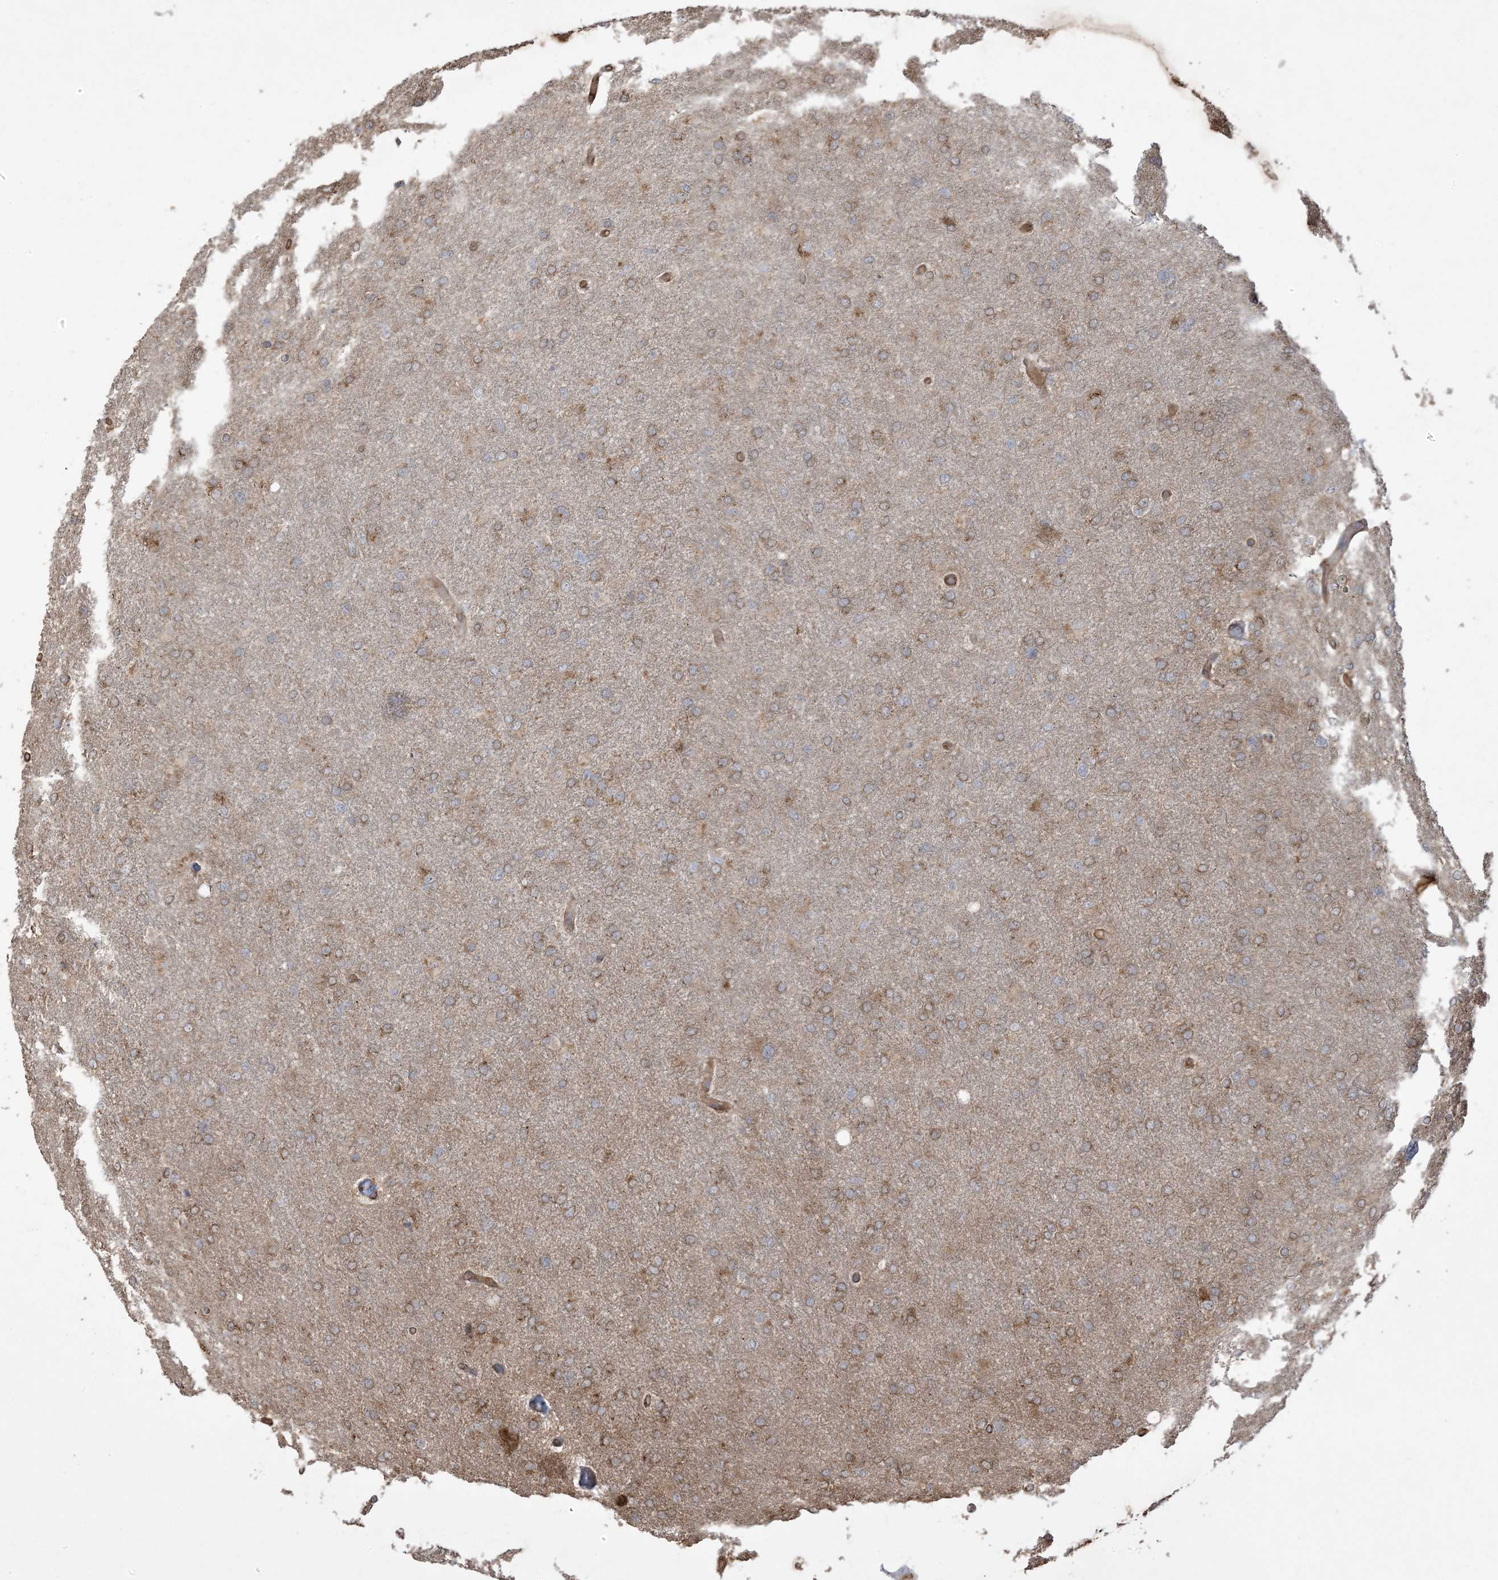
{"staining": {"intensity": "moderate", "quantity": ">75%", "location": "cytoplasmic/membranous"}, "tissue": "glioma", "cell_type": "Tumor cells", "image_type": "cancer", "snomed": [{"axis": "morphology", "description": "Glioma, malignant, High grade"}, {"axis": "topography", "description": "Cerebral cortex"}], "caption": "Immunohistochemical staining of malignant glioma (high-grade) exhibits moderate cytoplasmic/membranous protein positivity in about >75% of tumor cells.", "gene": "KLHL18", "patient": {"sex": "female", "age": 36}}